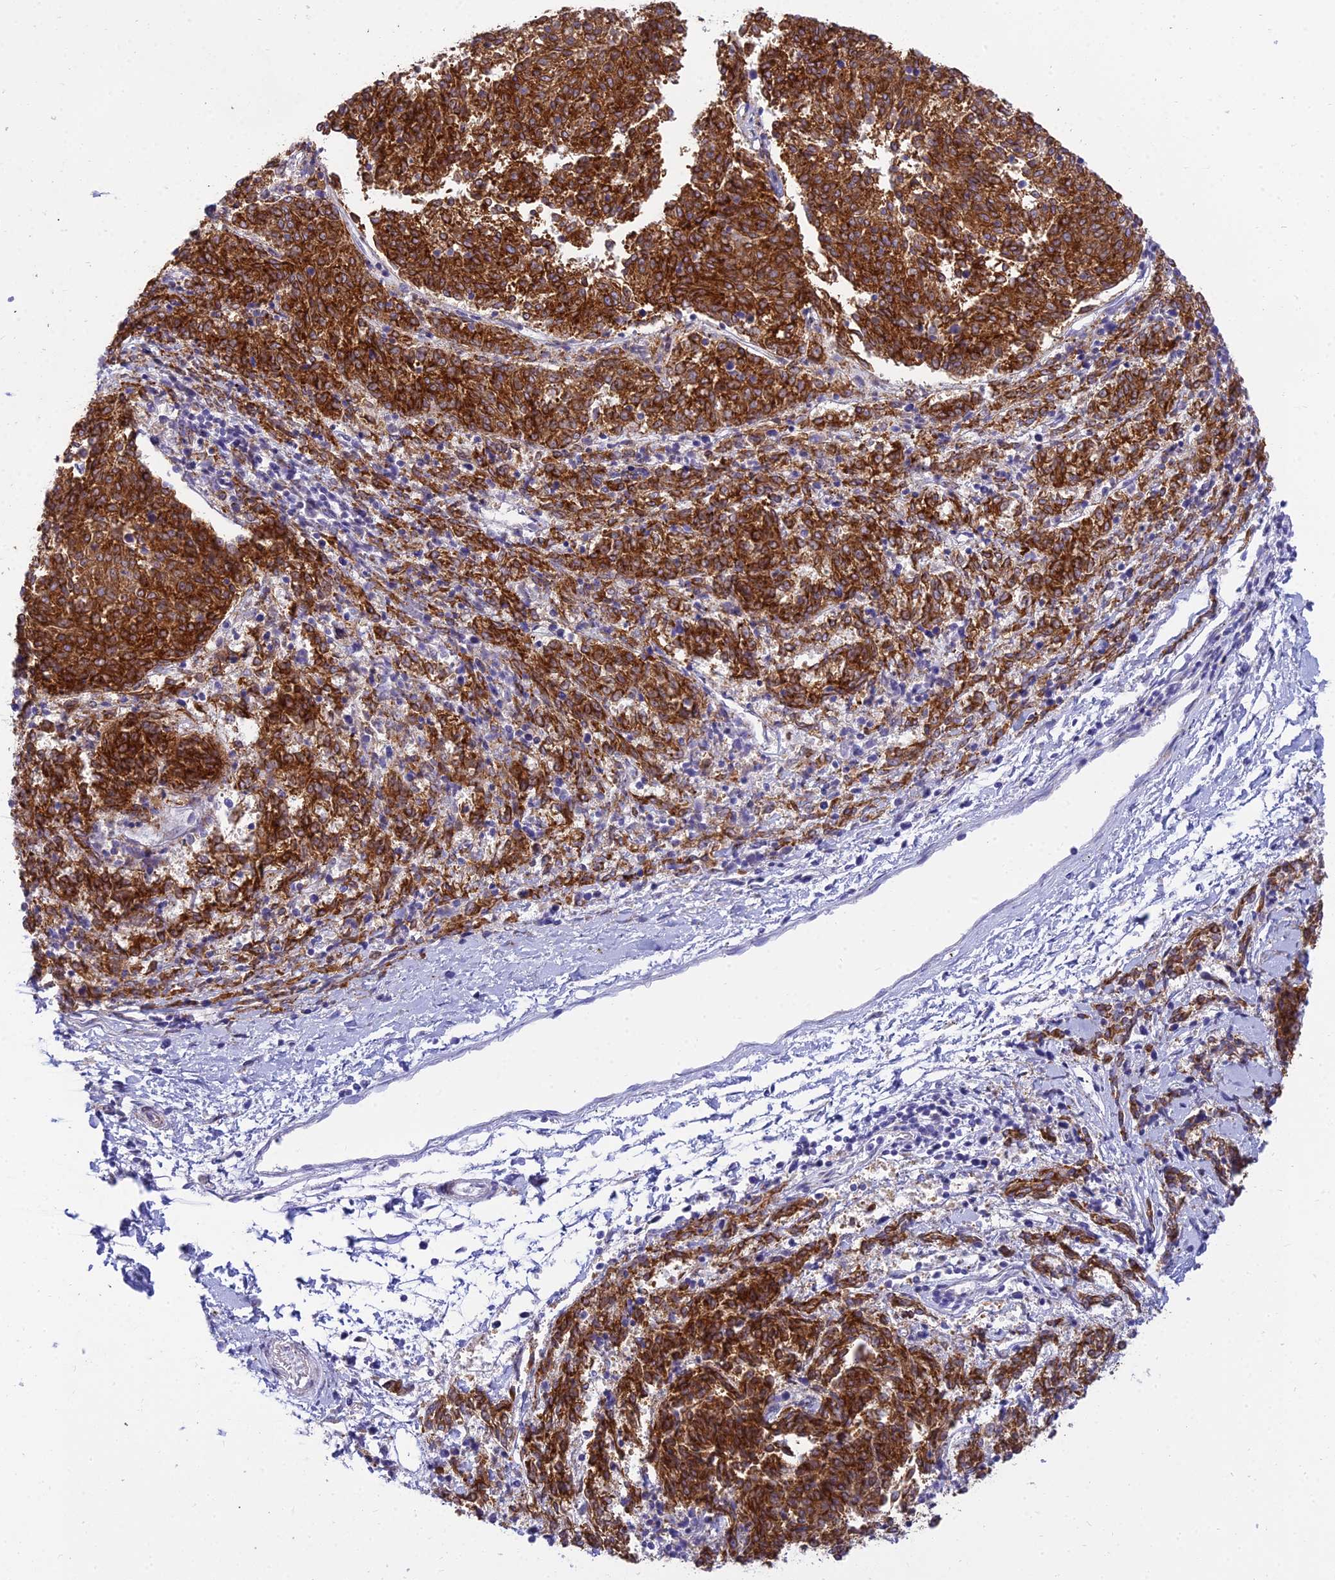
{"staining": {"intensity": "strong", "quantity": "25%-75%", "location": "cytoplasmic/membranous"}, "tissue": "melanoma", "cell_type": "Tumor cells", "image_type": "cancer", "snomed": [{"axis": "morphology", "description": "Malignant melanoma, NOS"}, {"axis": "topography", "description": "Skin"}], "caption": "Tumor cells reveal high levels of strong cytoplasmic/membranous expression in about 25%-75% of cells in human melanoma.", "gene": "CLCN7", "patient": {"sex": "female", "age": 72}}